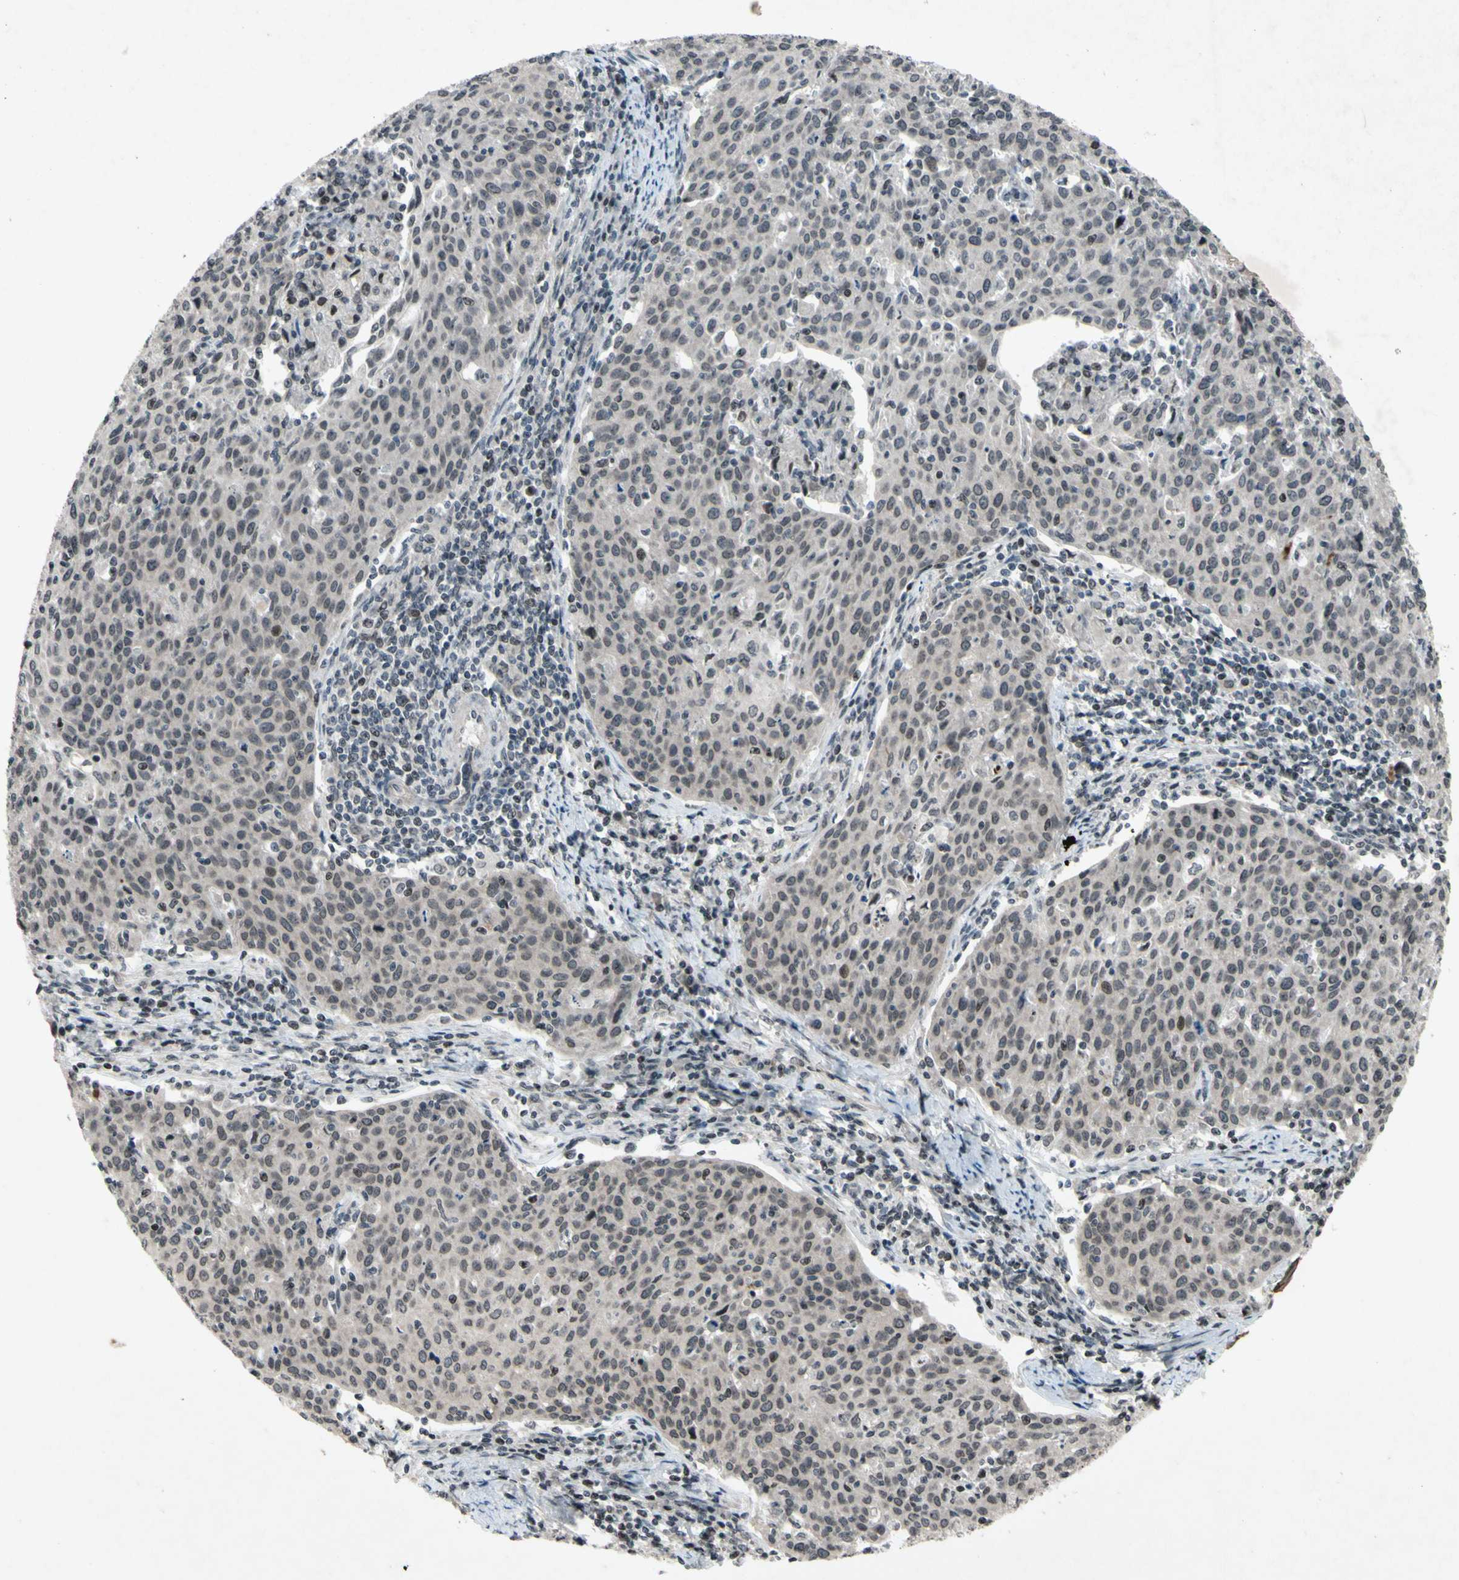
{"staining": {"intensity": "weak", "quantity": "25%-75%", "location": "cytoplasmic/membranous"}, "tissue": "cervical cancer", "cell_type": "Tumor cells", "image_type": "cancer", "snomed": [{"axis": "morphology", "description": "Squamous cell carcinoma, NOS"}, {"axis": "topography", "description": "Cervix"}], "caption": "Squamous cell carcinoma (cervical) stained with DAB IHC shows low levels of weak cytoplasmic/membranous expression in approximately 25%-75% of tumor cells. (DAB (3,3'-diaminobenzidine) IHC with brightfield microscopy, high magnification).", "gene": "XPO1", "patient": {"sex": "female", "age": 38}}